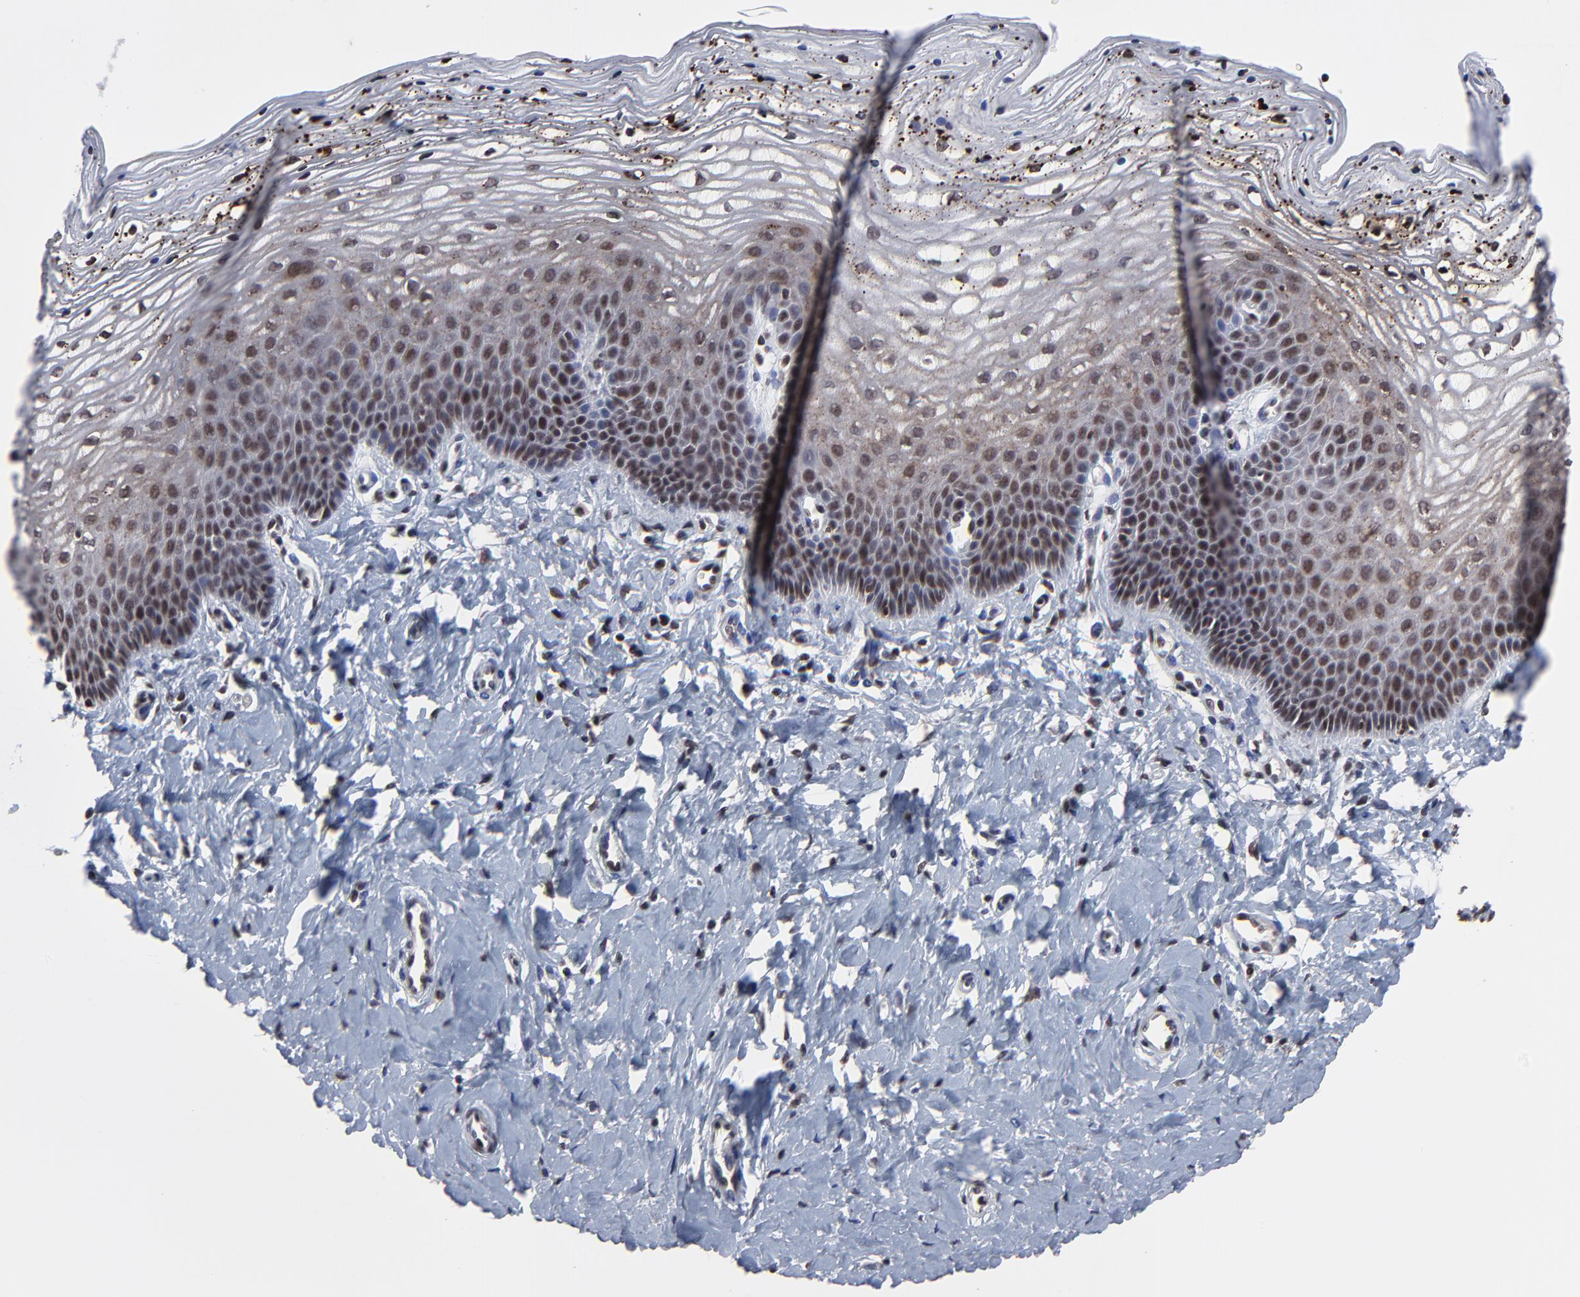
{"staining": {"intensity": "moderate", "quantity": ">75%", "location": "nuclear"}, "tissue": "vagina", "cell_type": "Squamous epithelial cells", "image_type": "normal", "snomed": [{"axis": "morphology", "description": "Normal tissue, NOS"}, {"axis": "topography", "description": "Vagina"}], "caption": "Protein staining of unremarkable vagina displays moderate nuclear expression in about >75% of squamous epithelial cells.", "gene": "ZNF777", "patient": {"sex": "female", "age": 68}}